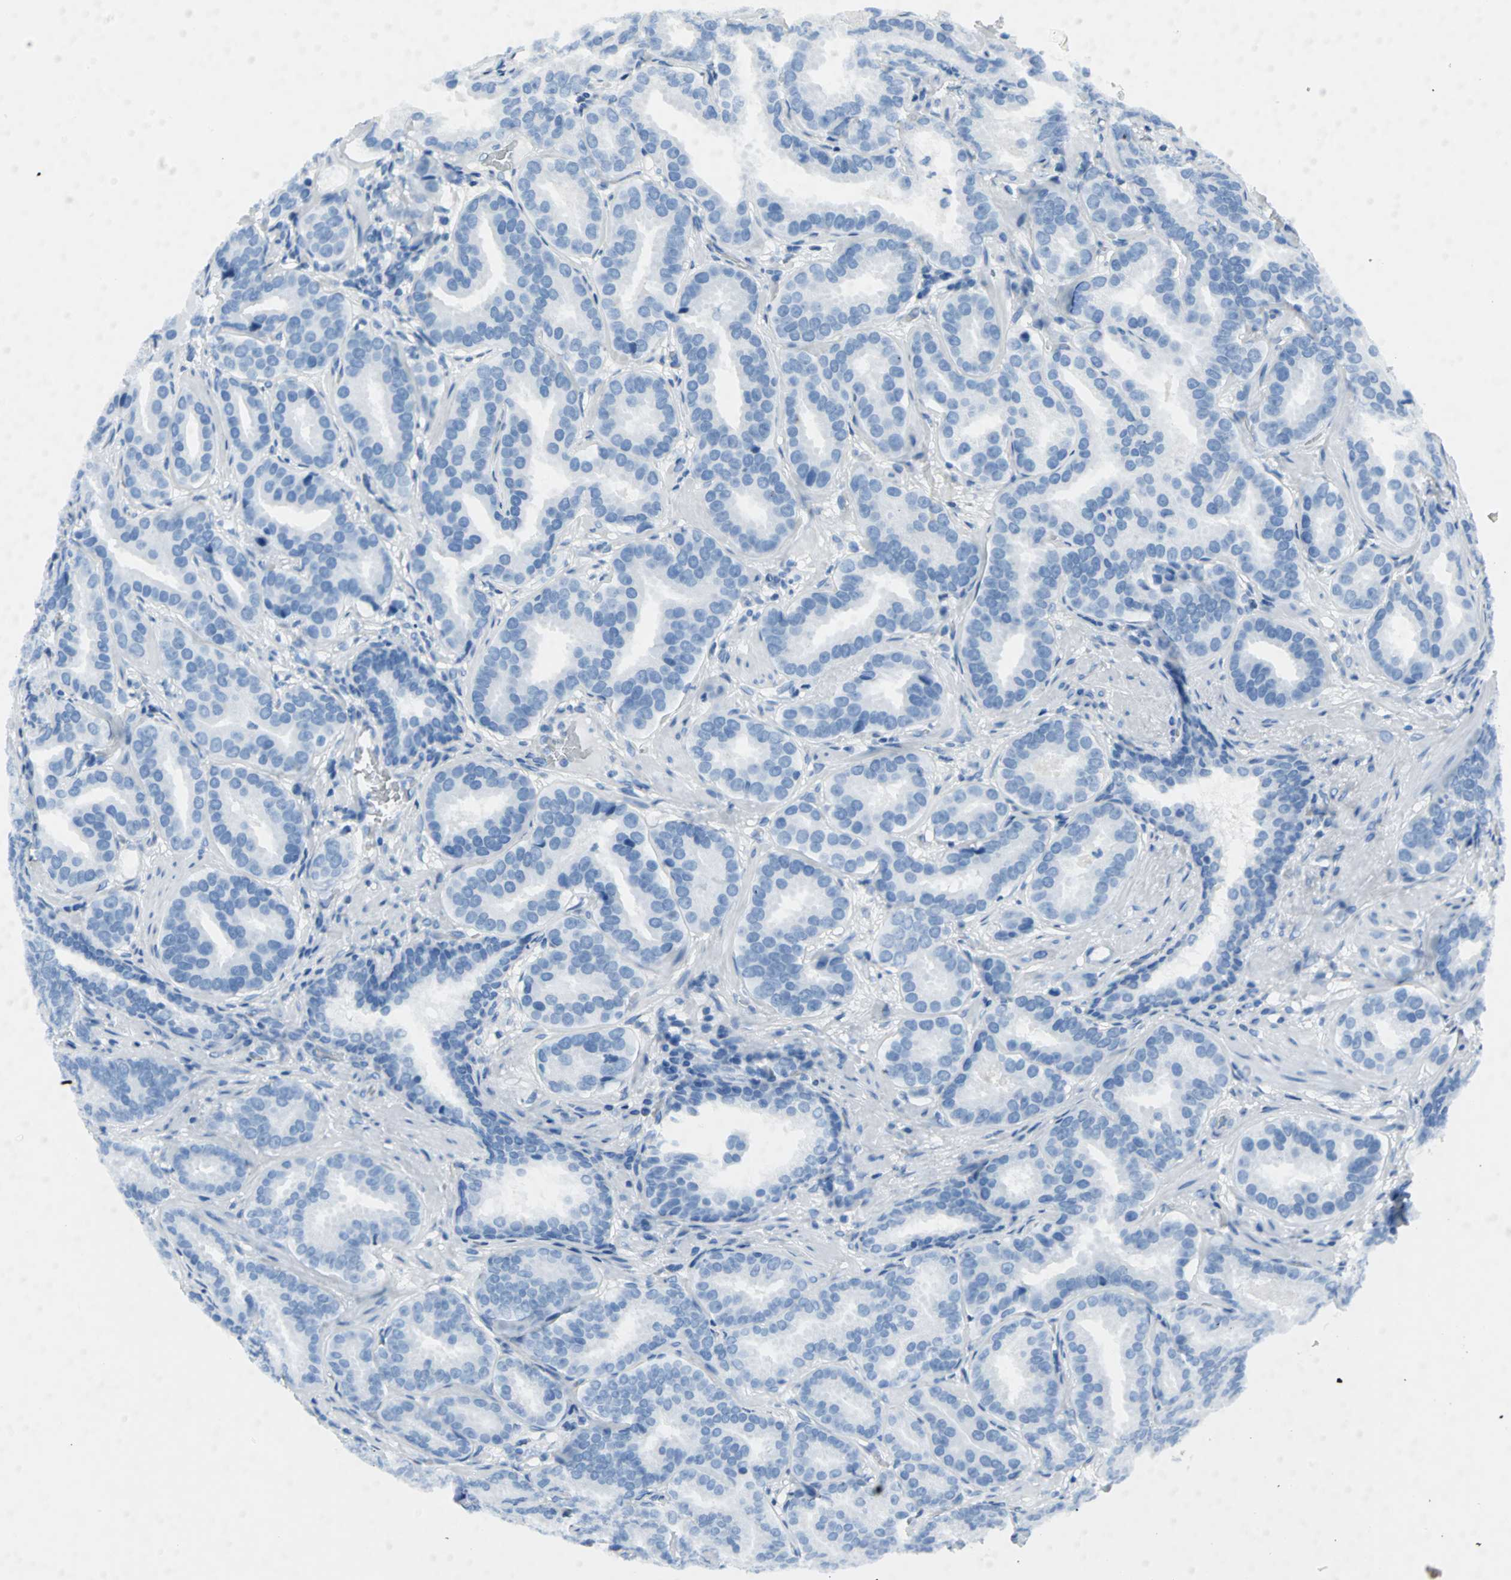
{"staining": {"intensity": "negative", "quantity": "none", "location": "none"}, "tissue": "prostate cancer", "cell_type": "Tumor cells", "image_type": "cancer", "snomed": [{"axis": "morphology", "description": "Adenocarcinoma, Low grade"}, {"axis": "topography", "description": "Prostate"}], "caption": "Immunohistochemistry (IHC) micrograph of human low-grade adenocarcinoma (prostate) stained for a protein (brown), which shows no positivity in tumor cells.", "gene": "MCM3", "patient": {"sex": "male", "age": 59}}